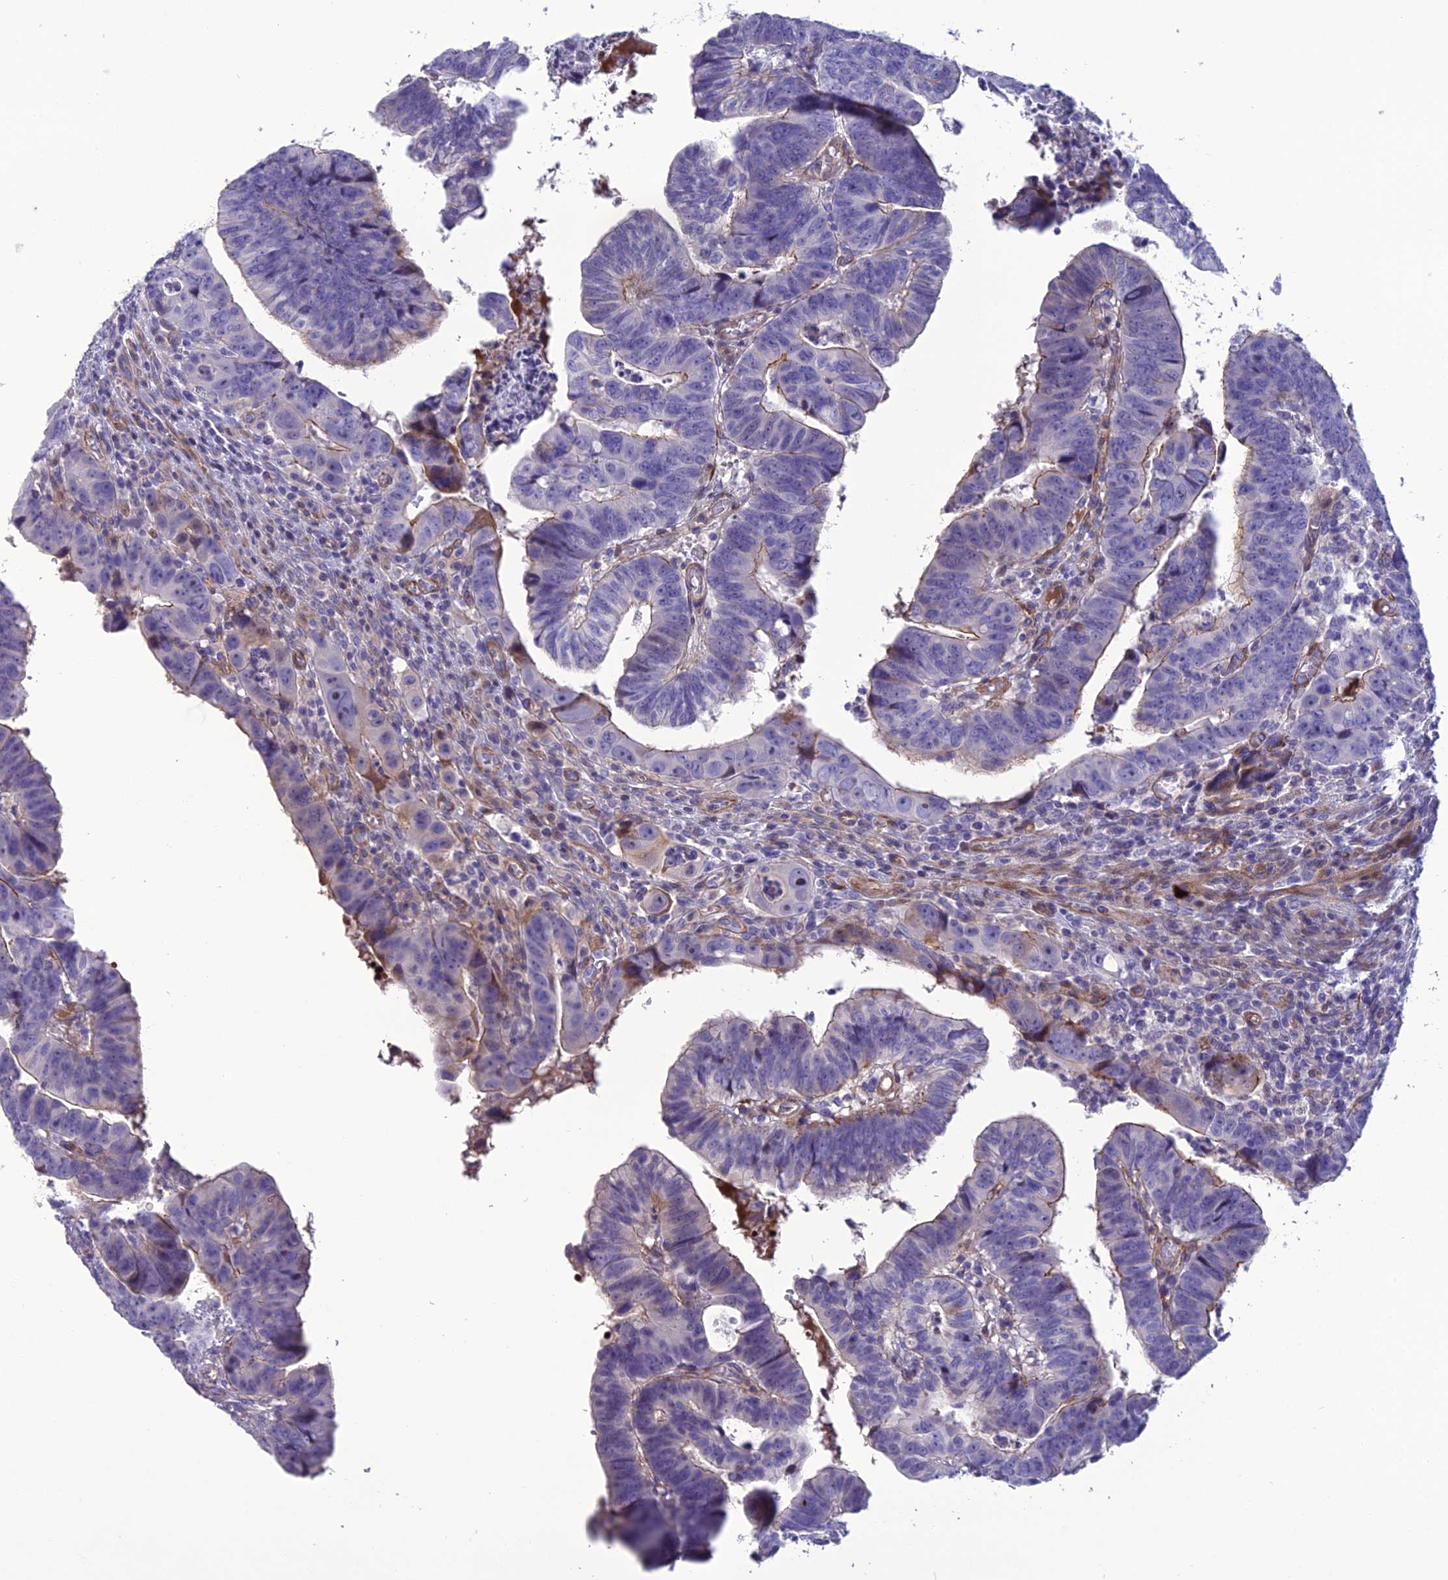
{"staining": {"intensity": "moderate", "quantity": "<25%", "location": "cytoplasmic/membranous"}, "tissue": "colorectal cancer", "cell_type": "Tumor cells", "image_type": "cancer", "snomed": [{"axis": "morphology", "description": "Normal tissue, NOS"}, {"axis": "morphology", "description": "Adenocarcinoma, NOS"}, {"axis": "topography", "description": "Rectum"}], "caption": "This is a photomicrograph of immunohistochemistry (IHC) staining of colorectal cancer, which shows moderate positivity in the cytoplasmic/membranous of tumor cells.", "gene": "OR56B1", "patient": {"sex": "female", "age": 65}}